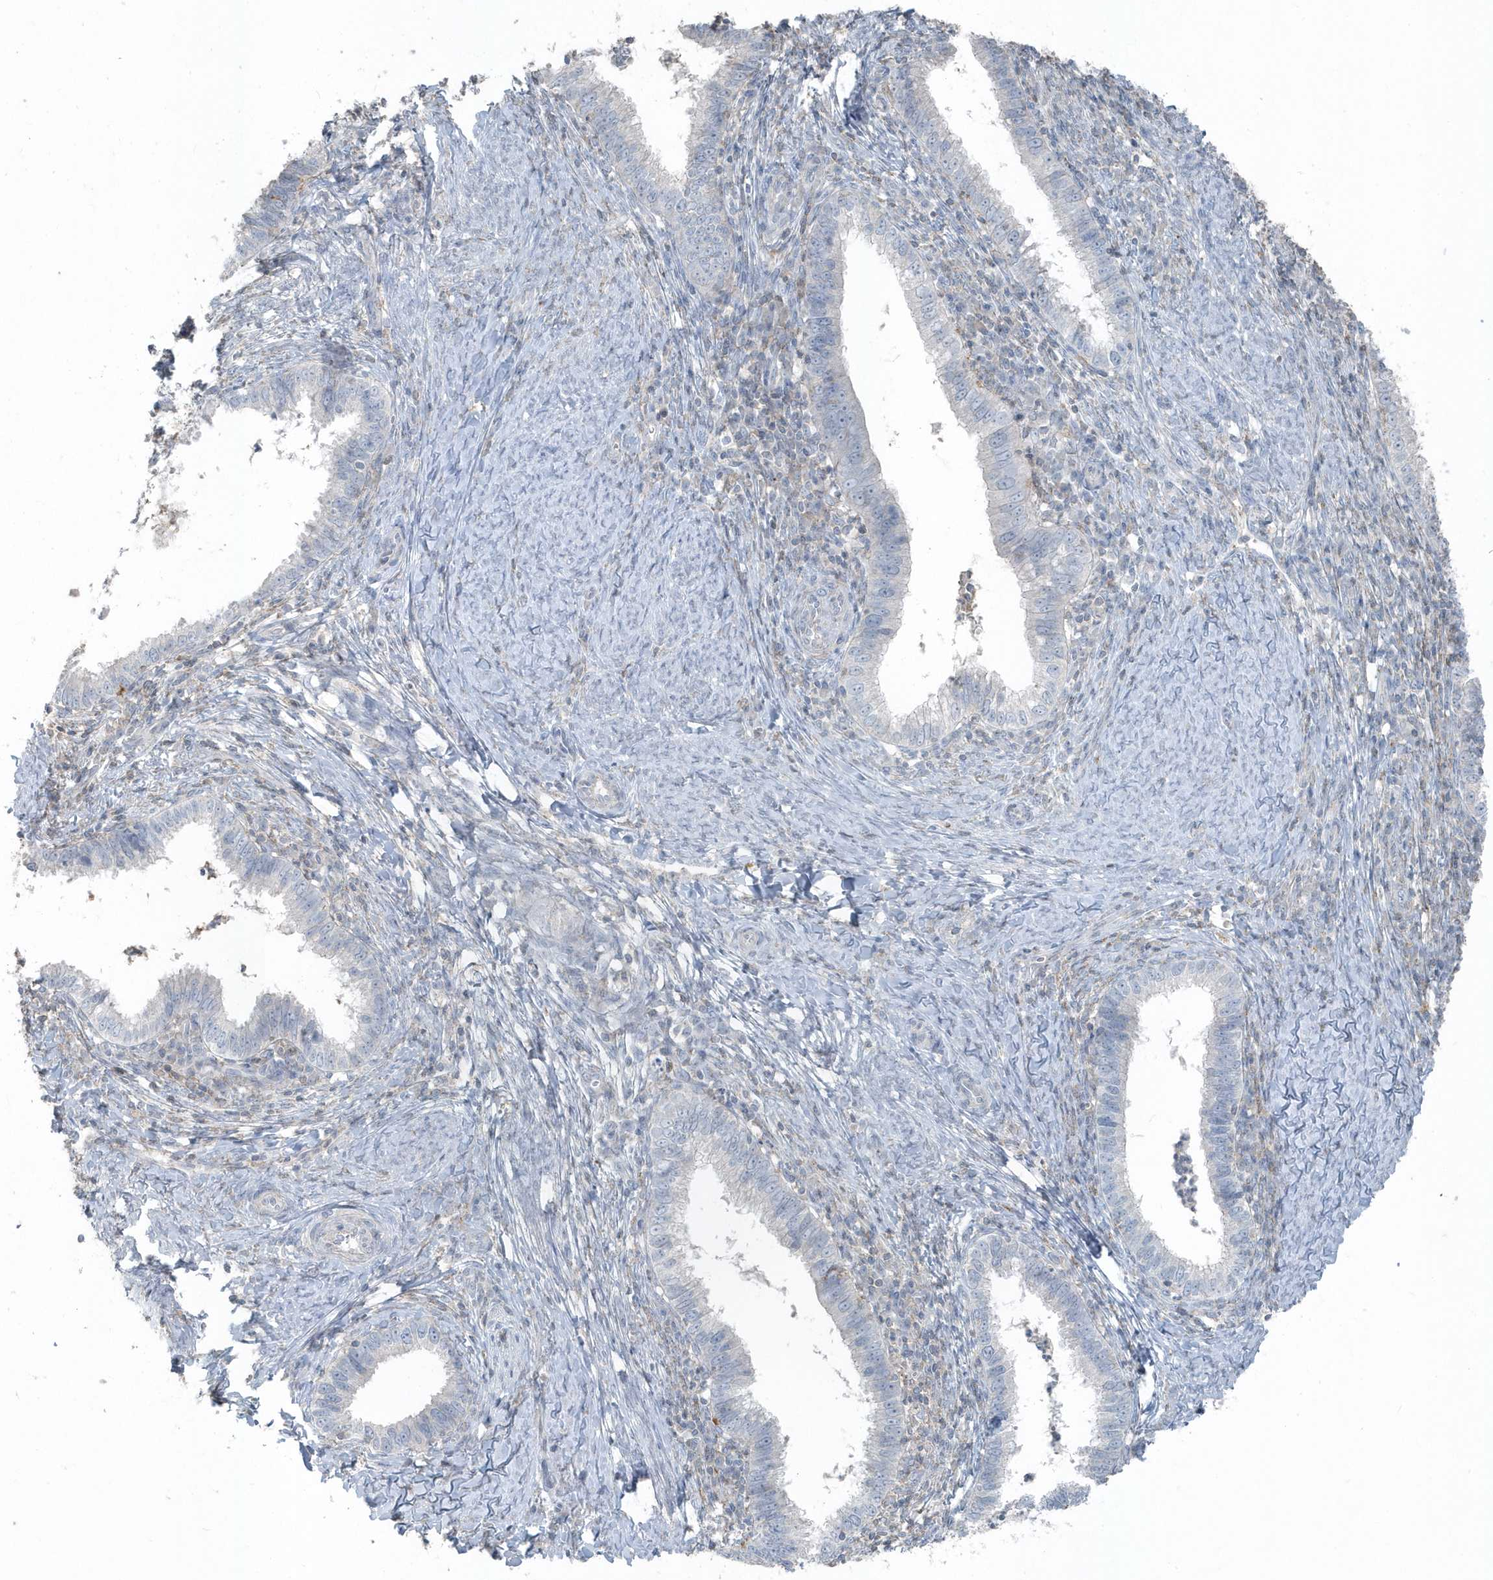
{"staining": {"intensity": "negative", "quantity": "none", "location": "none"}, "tissue": "cervical cancer", "cell_type": "Tumor cells", "image_type": "cancer", "snomed": [{"axis": "morphology", "description": "Adenocarcinoma, NOS"}, {"axis": "topography", "description": "Cervix"}], "caption": "This is a image of immunohistochemistry staining of cervical adenocarcinoma, which shows no staining in tumor cells.", "gene": "ACTC1", "patient": {"sex": "female", "age": 36}}